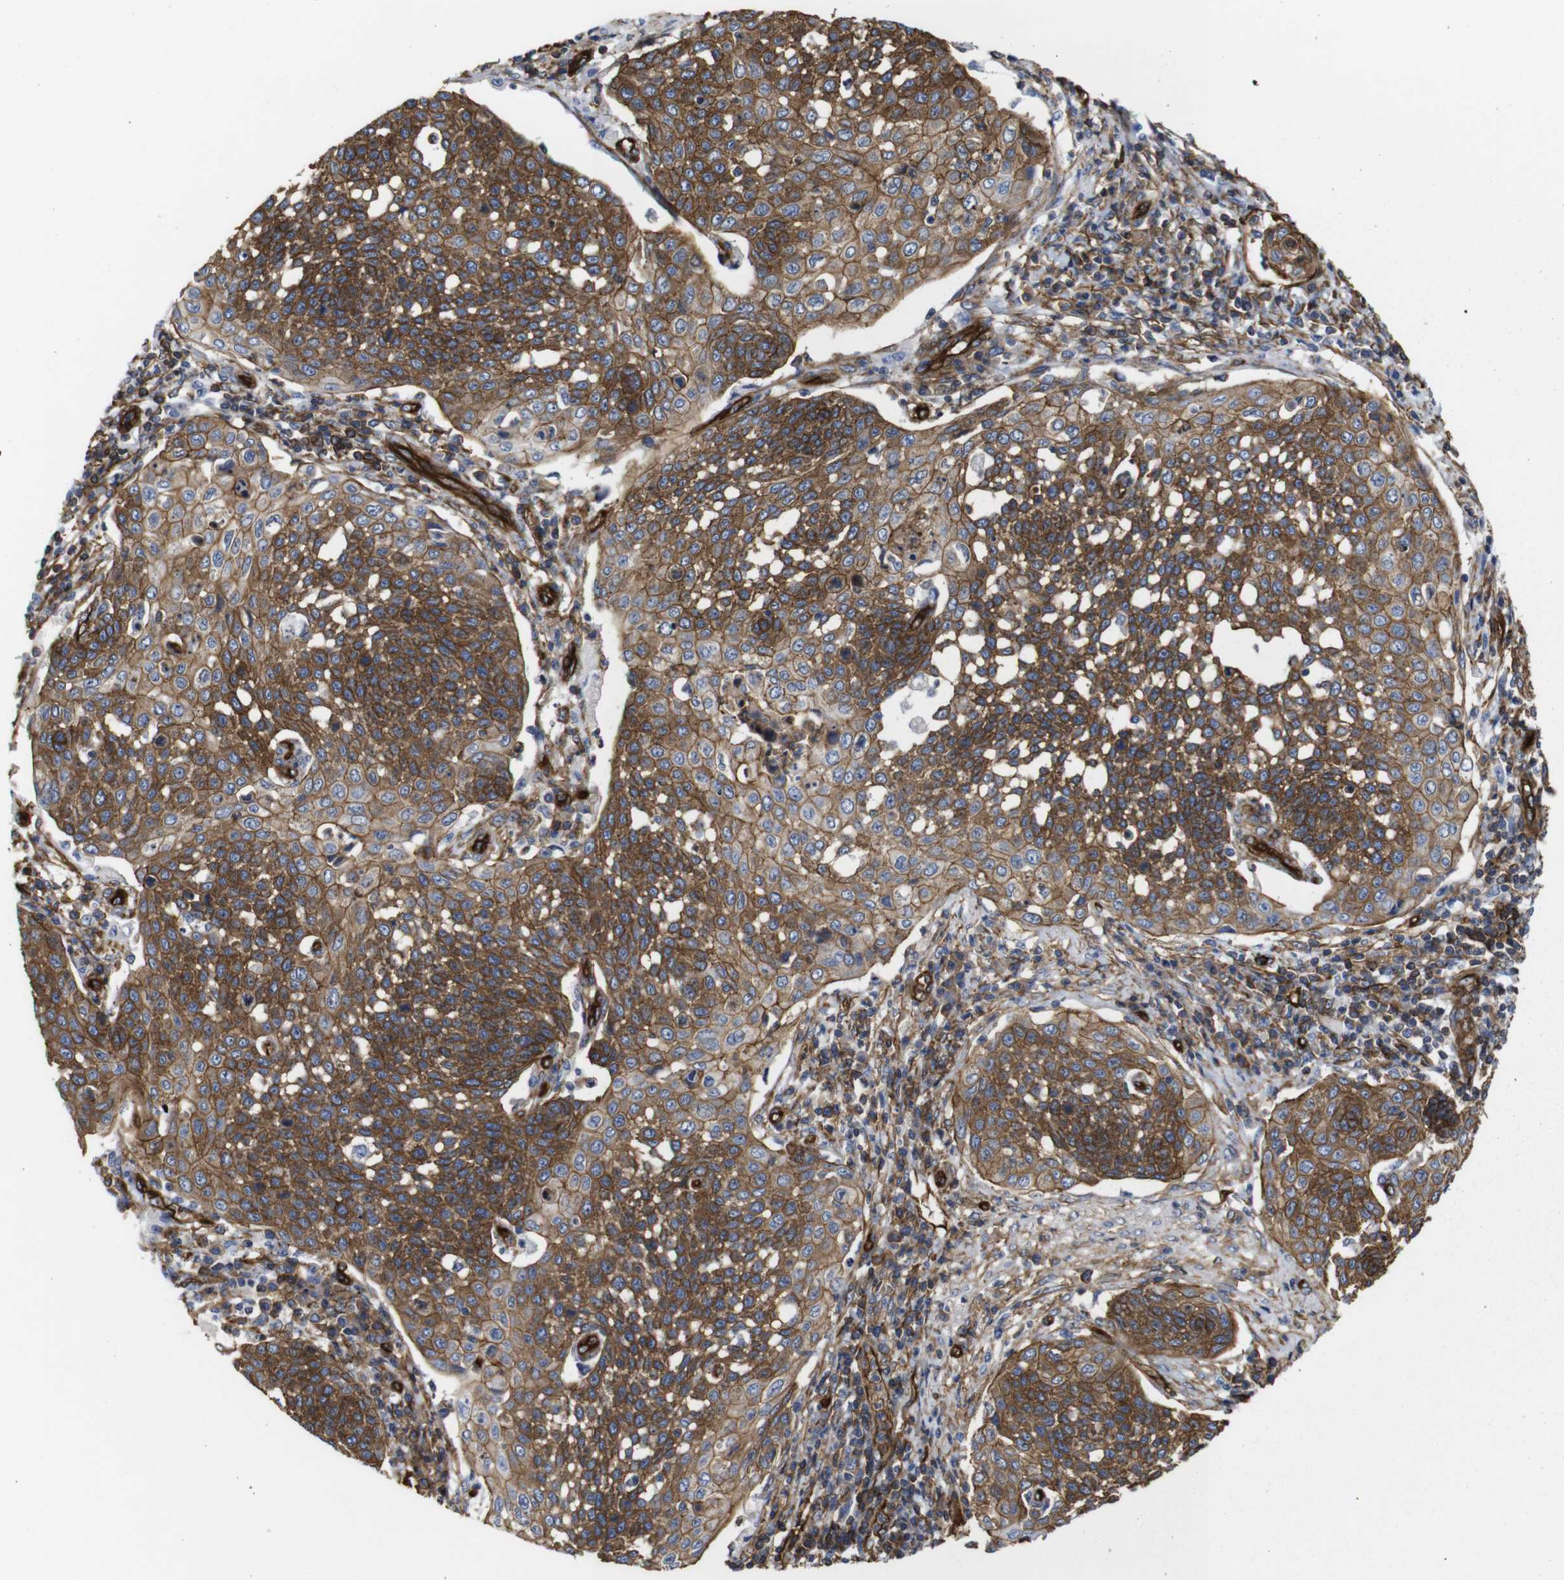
{"staining": {"intensity": "moderate", "quantity": ">75%", "location": "cytoplasmic/membranous"}, "tissue": "cervical cancer", "cell_type": "Tumor cells", "image_type": "cancer", "snomed": [{"axis": "morphology", "description": "Squamous cell carcinoma, NOS"}, {"axis": "topography", "description": "Cervix"}], "caption": "The histopathology image exhibits a brown stain indicating the presence of a protein in the cytoplasmic/membranous of tumor cells in squamous cell carcinoma (cervical). (Brightfield microscopy of DAB IHC at high magnification).", "gene": "SPTBN1", "patient": {"sex": "female", "age": 34}}